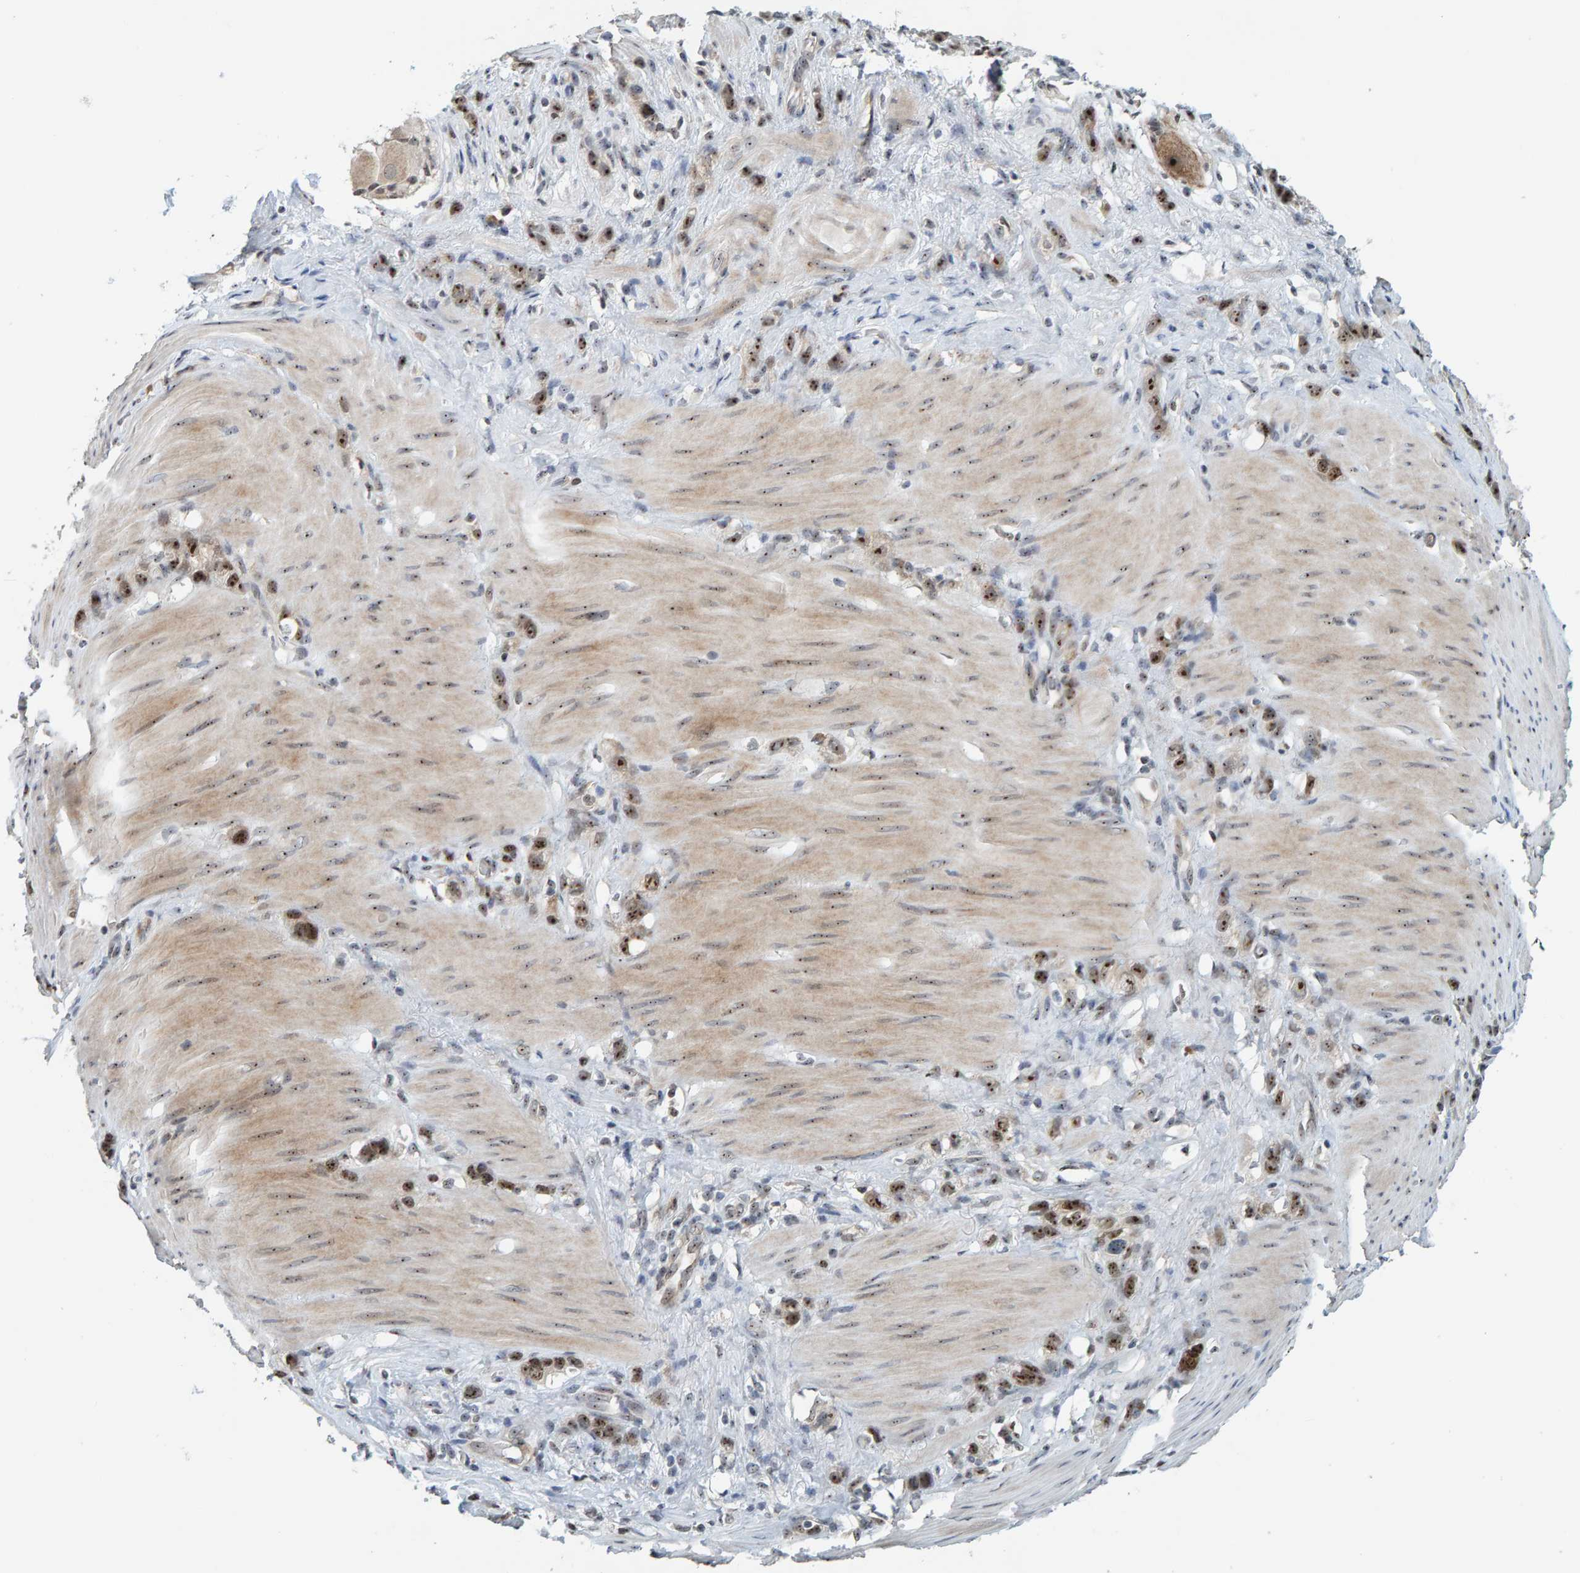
{"staining": {"intensity": "strong", "quantity": ">75%", "location": "nuclear"}, "tissue": "stomach cancer", "cell_type": "Tumor cells", "image_type": "cancer", "snomed": [{"axis": "morphology", "description": "Normal tissue, NOS"}, {"axis": "morphology", "description": "Adenocarcinoma, NOS"}, {"axis": "morphology", "description": "Adenocarcinoma, High grade"}, {"axis": "topography", "description": "Stomach, upper"}, {"axis": "topography", "description": "Stomach"}], "caption": "Tumor cells reveal strong nuclear expression in approximately >75% of cells in adenocarcinoma (stomach).", "gene": "POLR1E", "patient": {"sex": "female", "age": 65}}